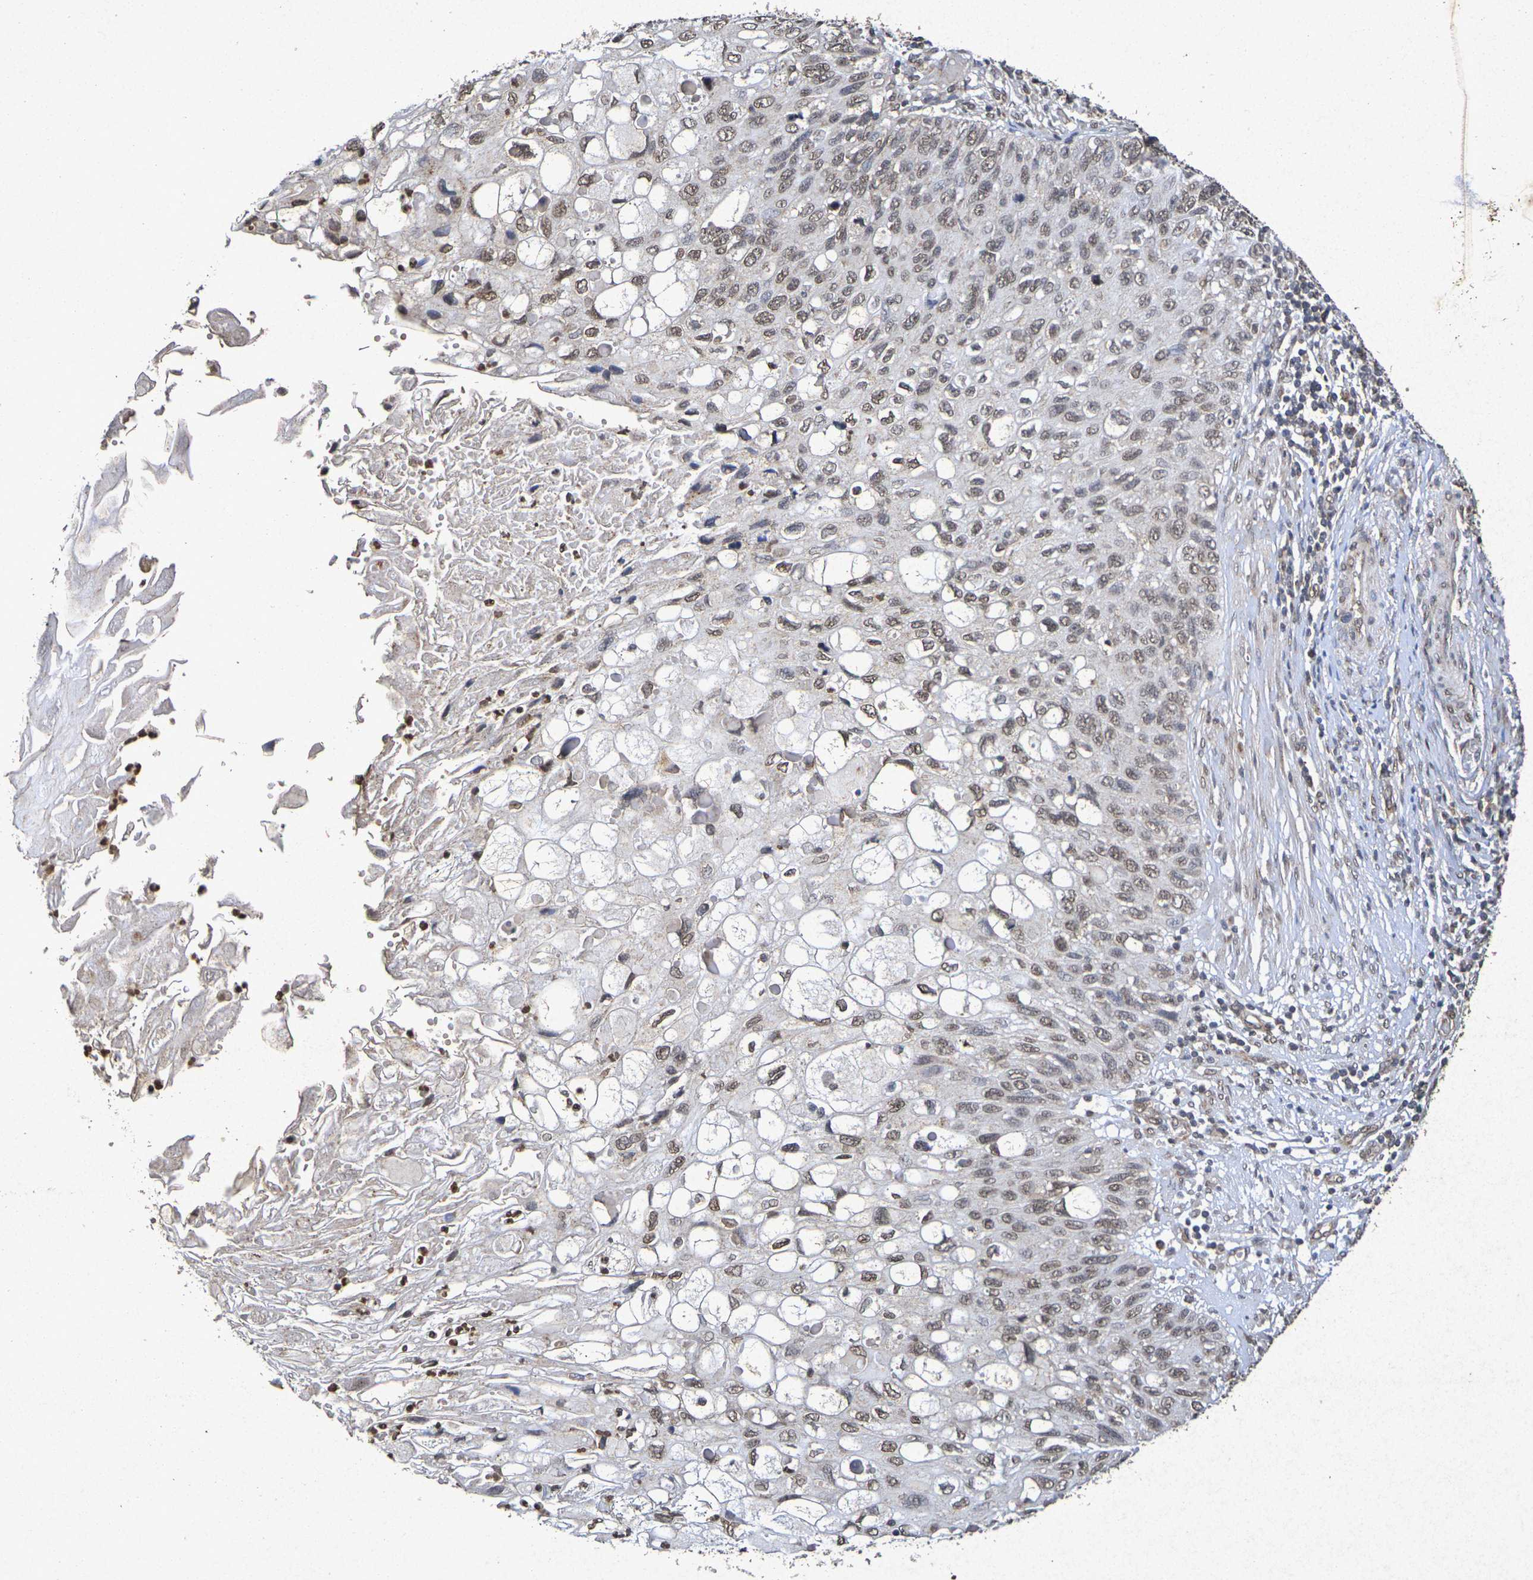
{"staining": {"intensity": "weak", "quantity": ">75%", "location": "nuclear"}, "tissue": "cervical cancer", "cell_type": "Tumor cells", "image_type": "cancer", "snomed": [{"axis": "morphology", "description": "Squamous cell carcinoma, NOS"}, {"axis": "topography", "description": "Cervix"}], "caption": "This is a photomicrograph of immunohistochemistry staining of squamous cell carcinoma (cervical), which shows weak staining in the nuclear of tumor cells.", "gene": "GUCY1A2", "patient": {"sex": "female", "age": 70}}